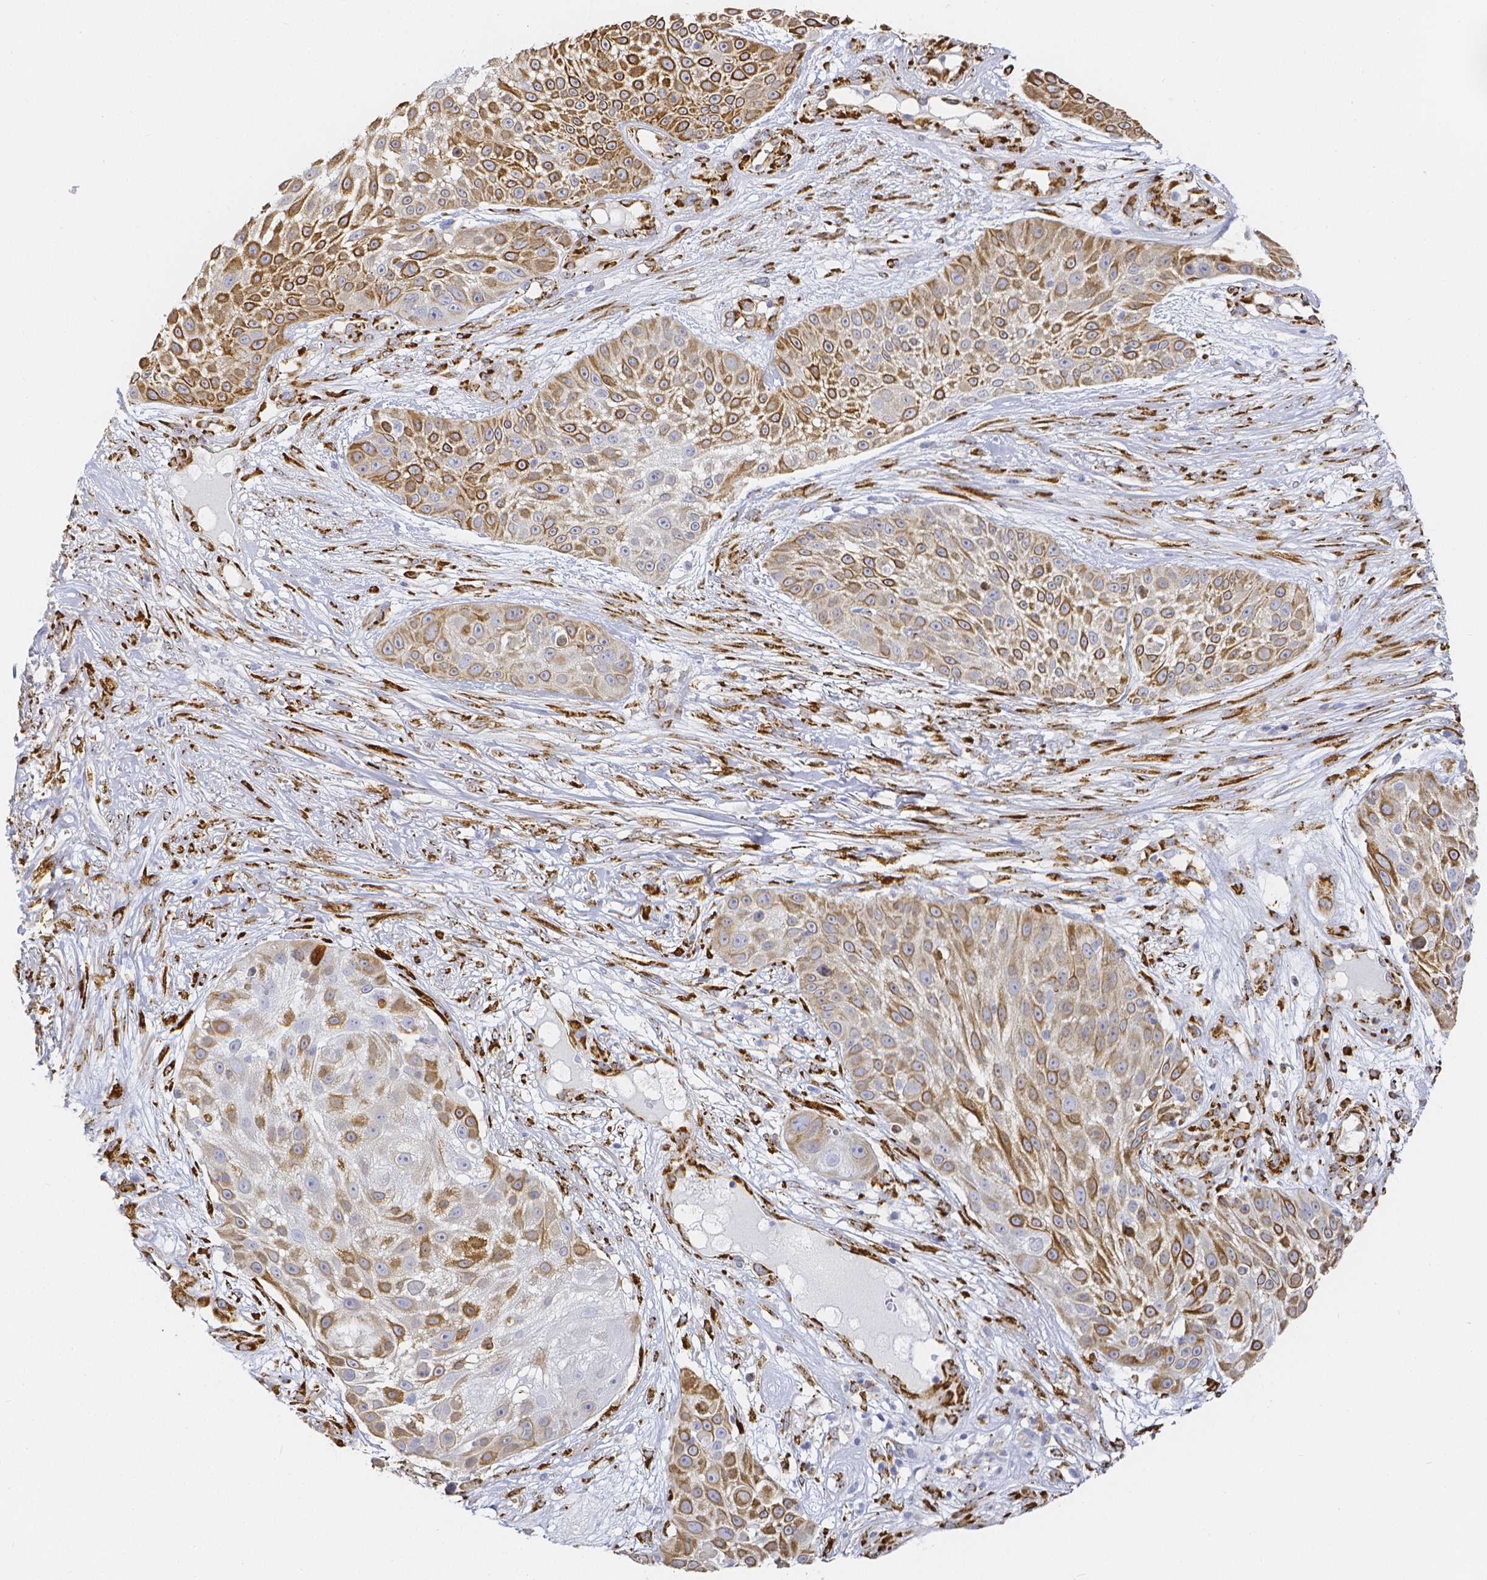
{"staining": {"intensity": "moderate", "quantity": "25%-75%", "location": "cytoplasmic/membranous"}, "tissue": "skin cancer", "cell_type": "Tumor cells", "image_type": "cancer", "snomed": [{"axis": "morphology", "description": "Squamous cell carcinoma, NOS"}, {"axis": "topography", "description": "Skin"}], "caption": "High-magnification brightfield microscopy of skin squamous cell carcinoma stained with DAB (brown) and counterstained with hematoxylin (blue). tumor cells exhibit moderate cytoplasmic/membranous positivity is appreciated in about25%-75% of cells.", "gene": "SMURF1", "patient": {"sex": "female", "age": 86}}